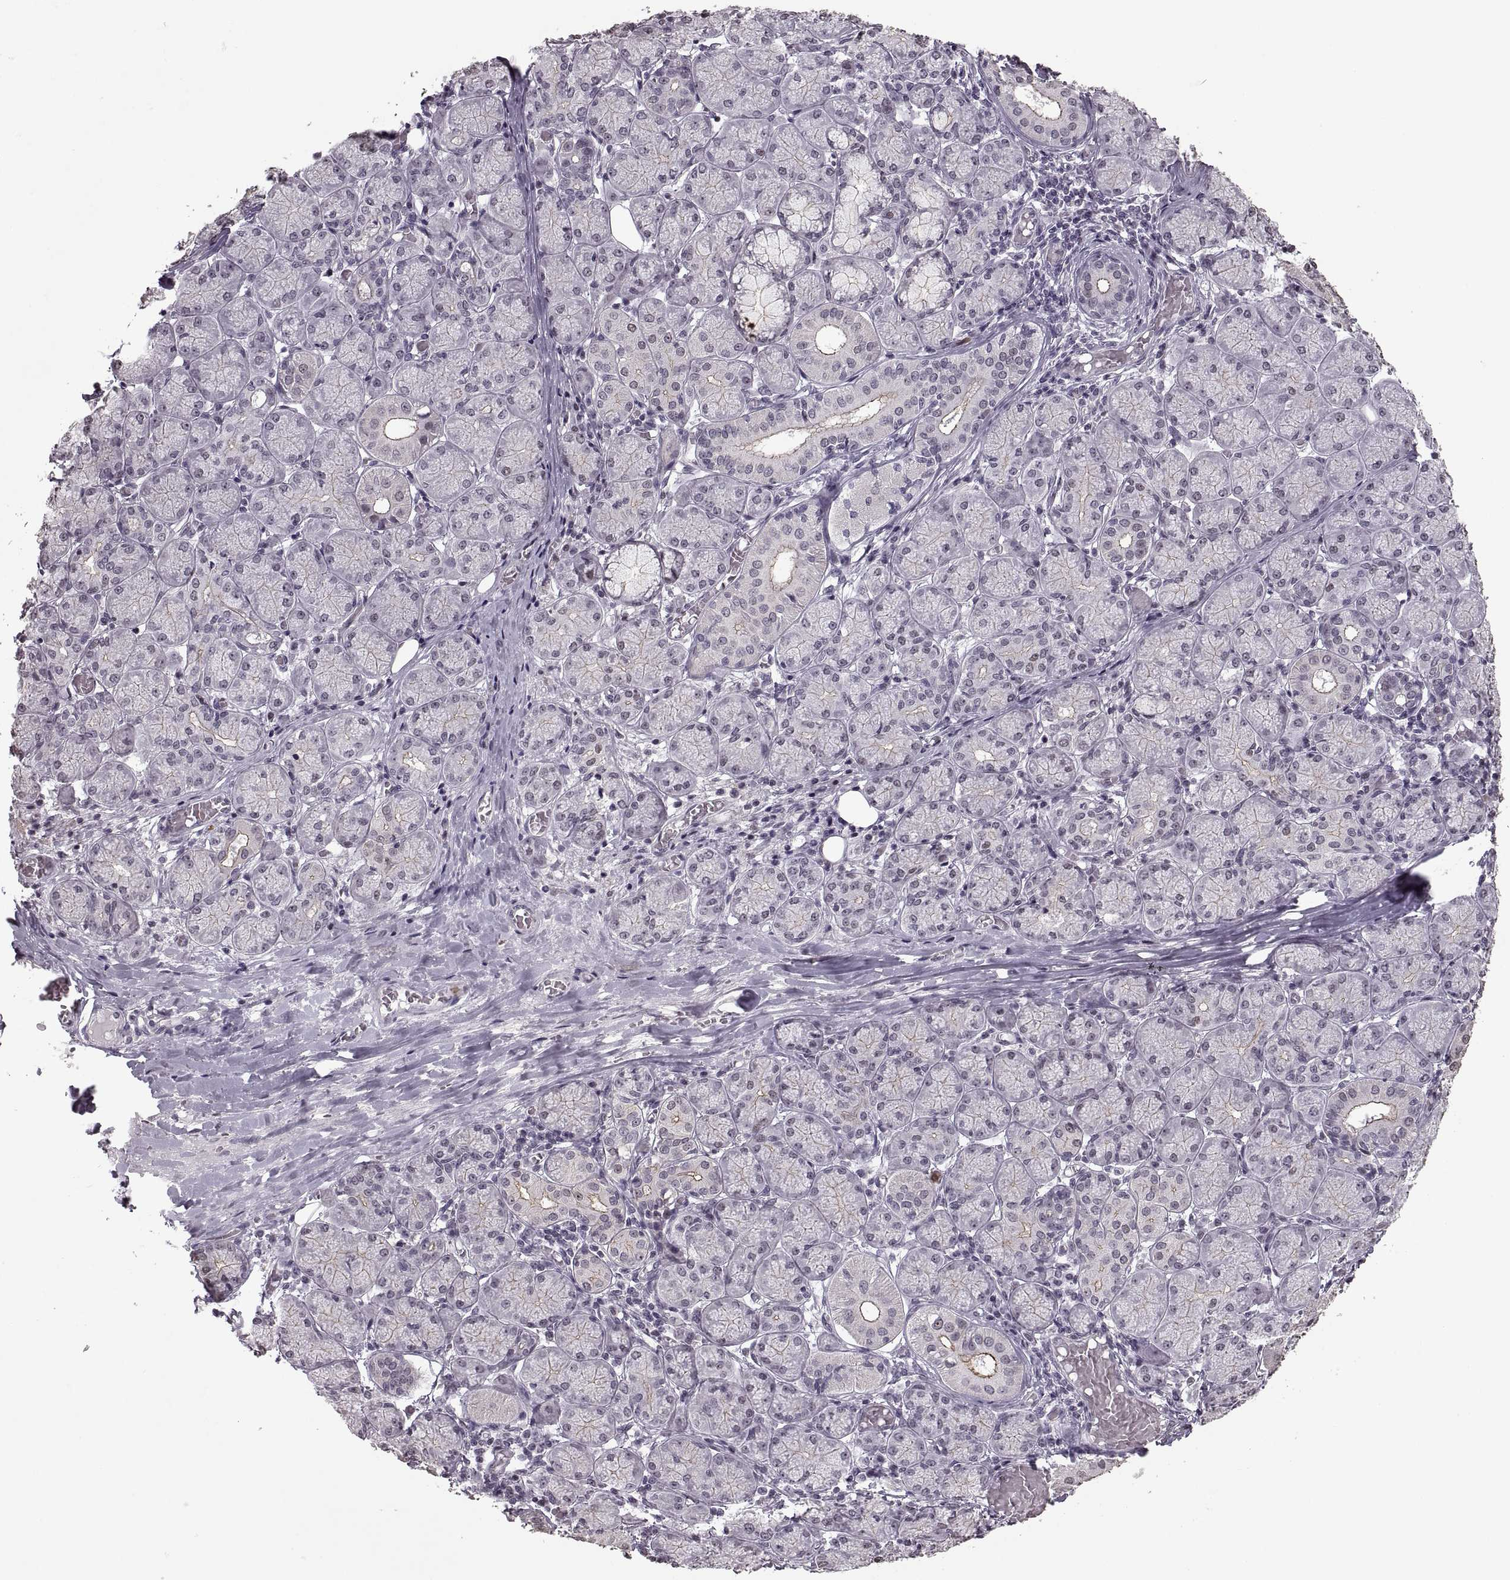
{"staining": {"intensity": "moderate", "quantity": "<25%", "location": "cytoplasmic/membranous"}, "tissue": "salivary gland", "cell_type": "Glandular cells", "image_type": "normal", "snomed": [{"axis": "morphology", "description": "Normal tissue, NOS"}, {"axis": "topography", "description": "Salivary gland"}, {"axis": "topography", "description": "Peripheral nerve tissue"}], "caption": "Immunohistochemistry (IHC) image of unremarkable salivary gland: salivary gland stained using immunohistochemistry (IHC) shows low levels of moderate protein expression localized specifically in the cytoplasmic/membranous of glandular cells, appearing as a cytoplasmic/membranous brown color.", "gene": "PALS1", "patient": {"sex": "female", "age": 24}}